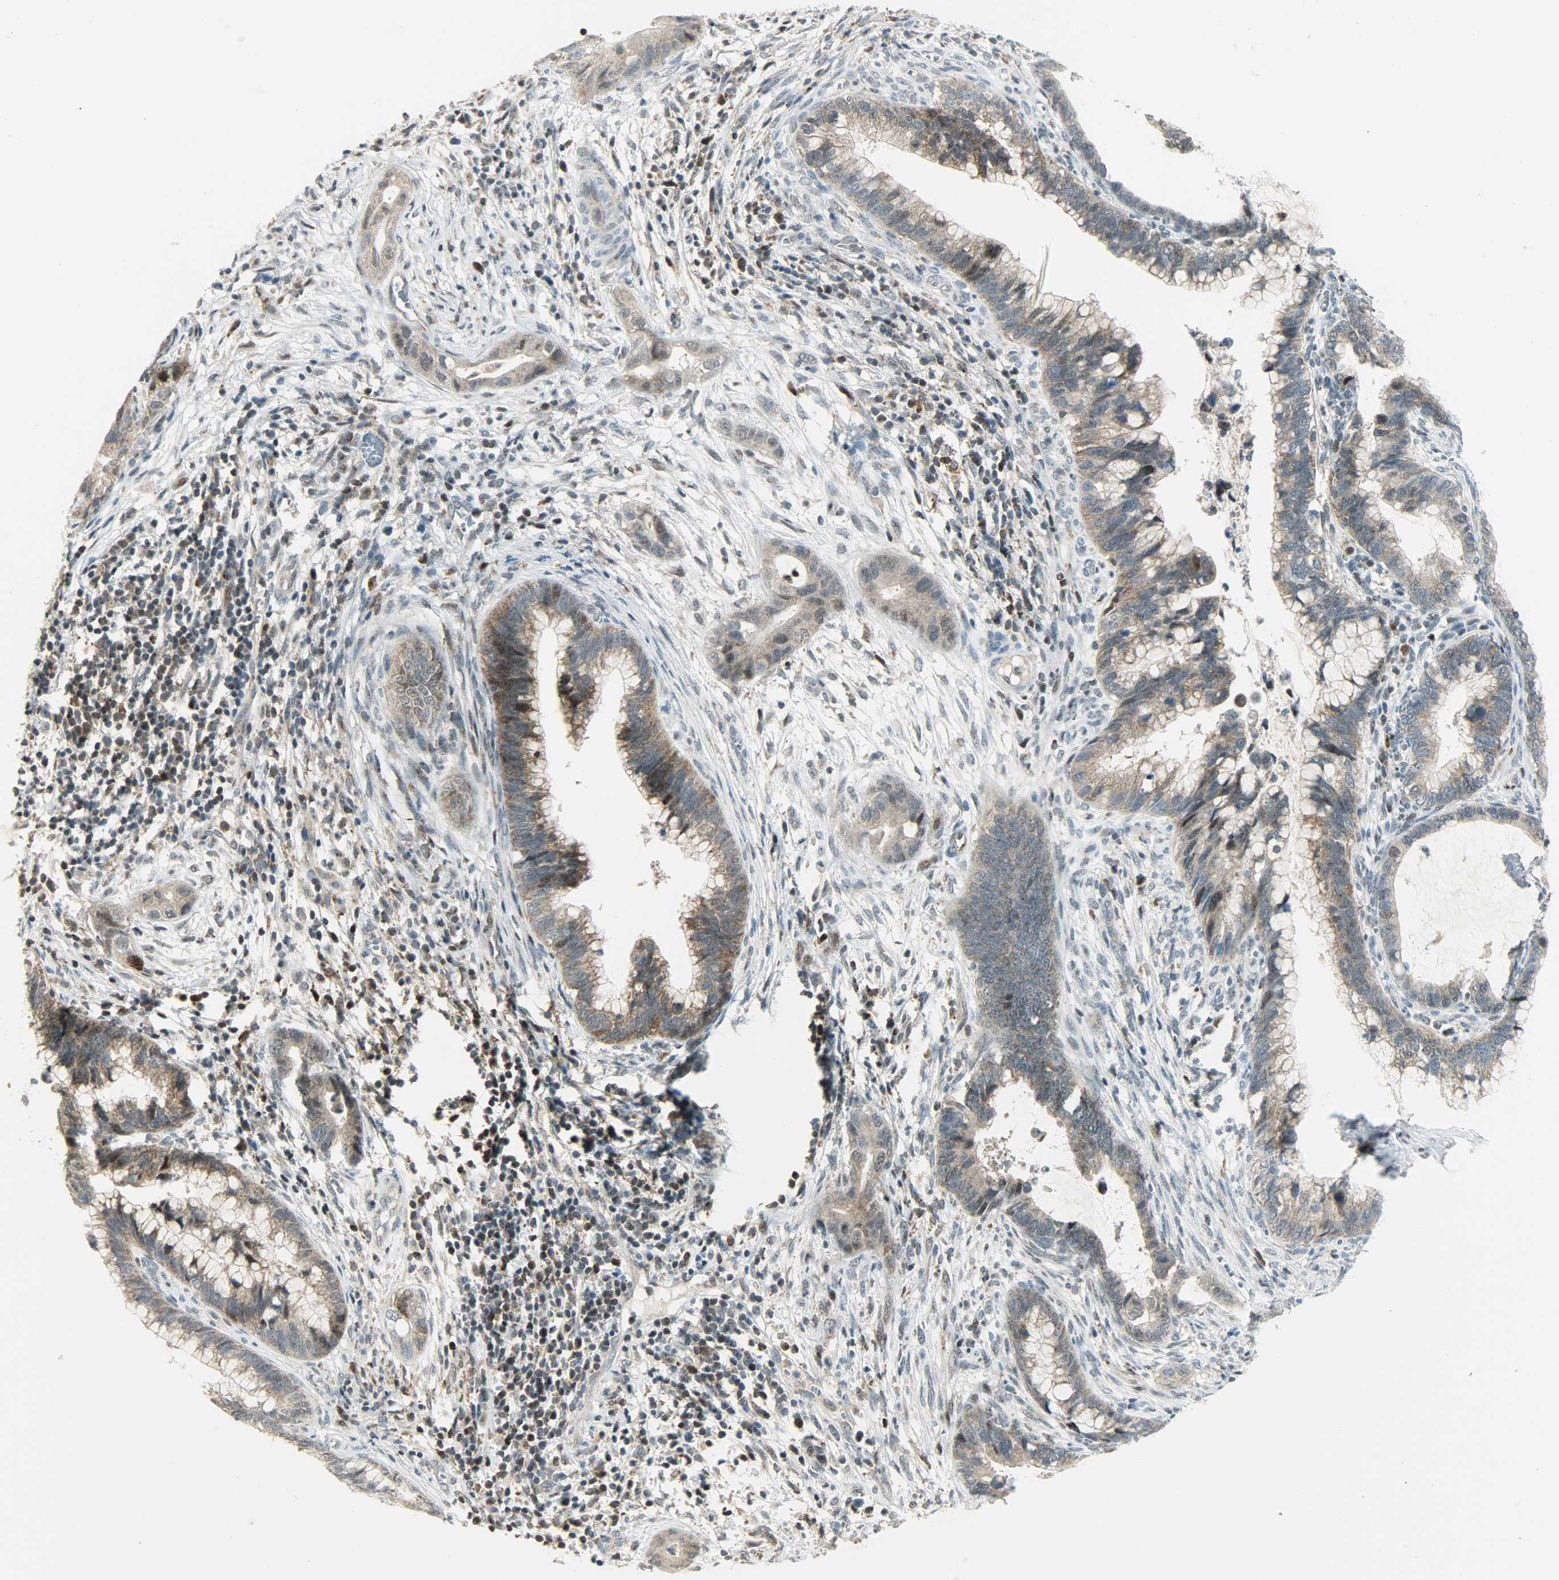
{"staining": {"intensity": "moderate", "quantity": "25%-75%", "location": "cytoplasmic/membranous"}, "tissue": "cervical cancer", "cell_type": "Tumor cells", "image_type": "cancer", "snomed": [{"axis": "morphology", "description": "Adenocarcinoma, NOS"}, {"axis": "topography", "description": "Cervix"}], "caption": "Immunohistochemistry (IHC) staining of adenocarcinoma (cervical), which demonstrates medium levels of moderate cytoplasmic/membranous positivity in approximately 25%-75% of tumor cells indicating moderate cytoplasmic/membranous protein staining. The staining was performed using DAB (3,3'-diaminobenzidine) (brown) for protein detection and nuclei were counterstained in hematoxylin (blue).", "gene": "IL15", "patient": {"sex": "female", "age": 44}}